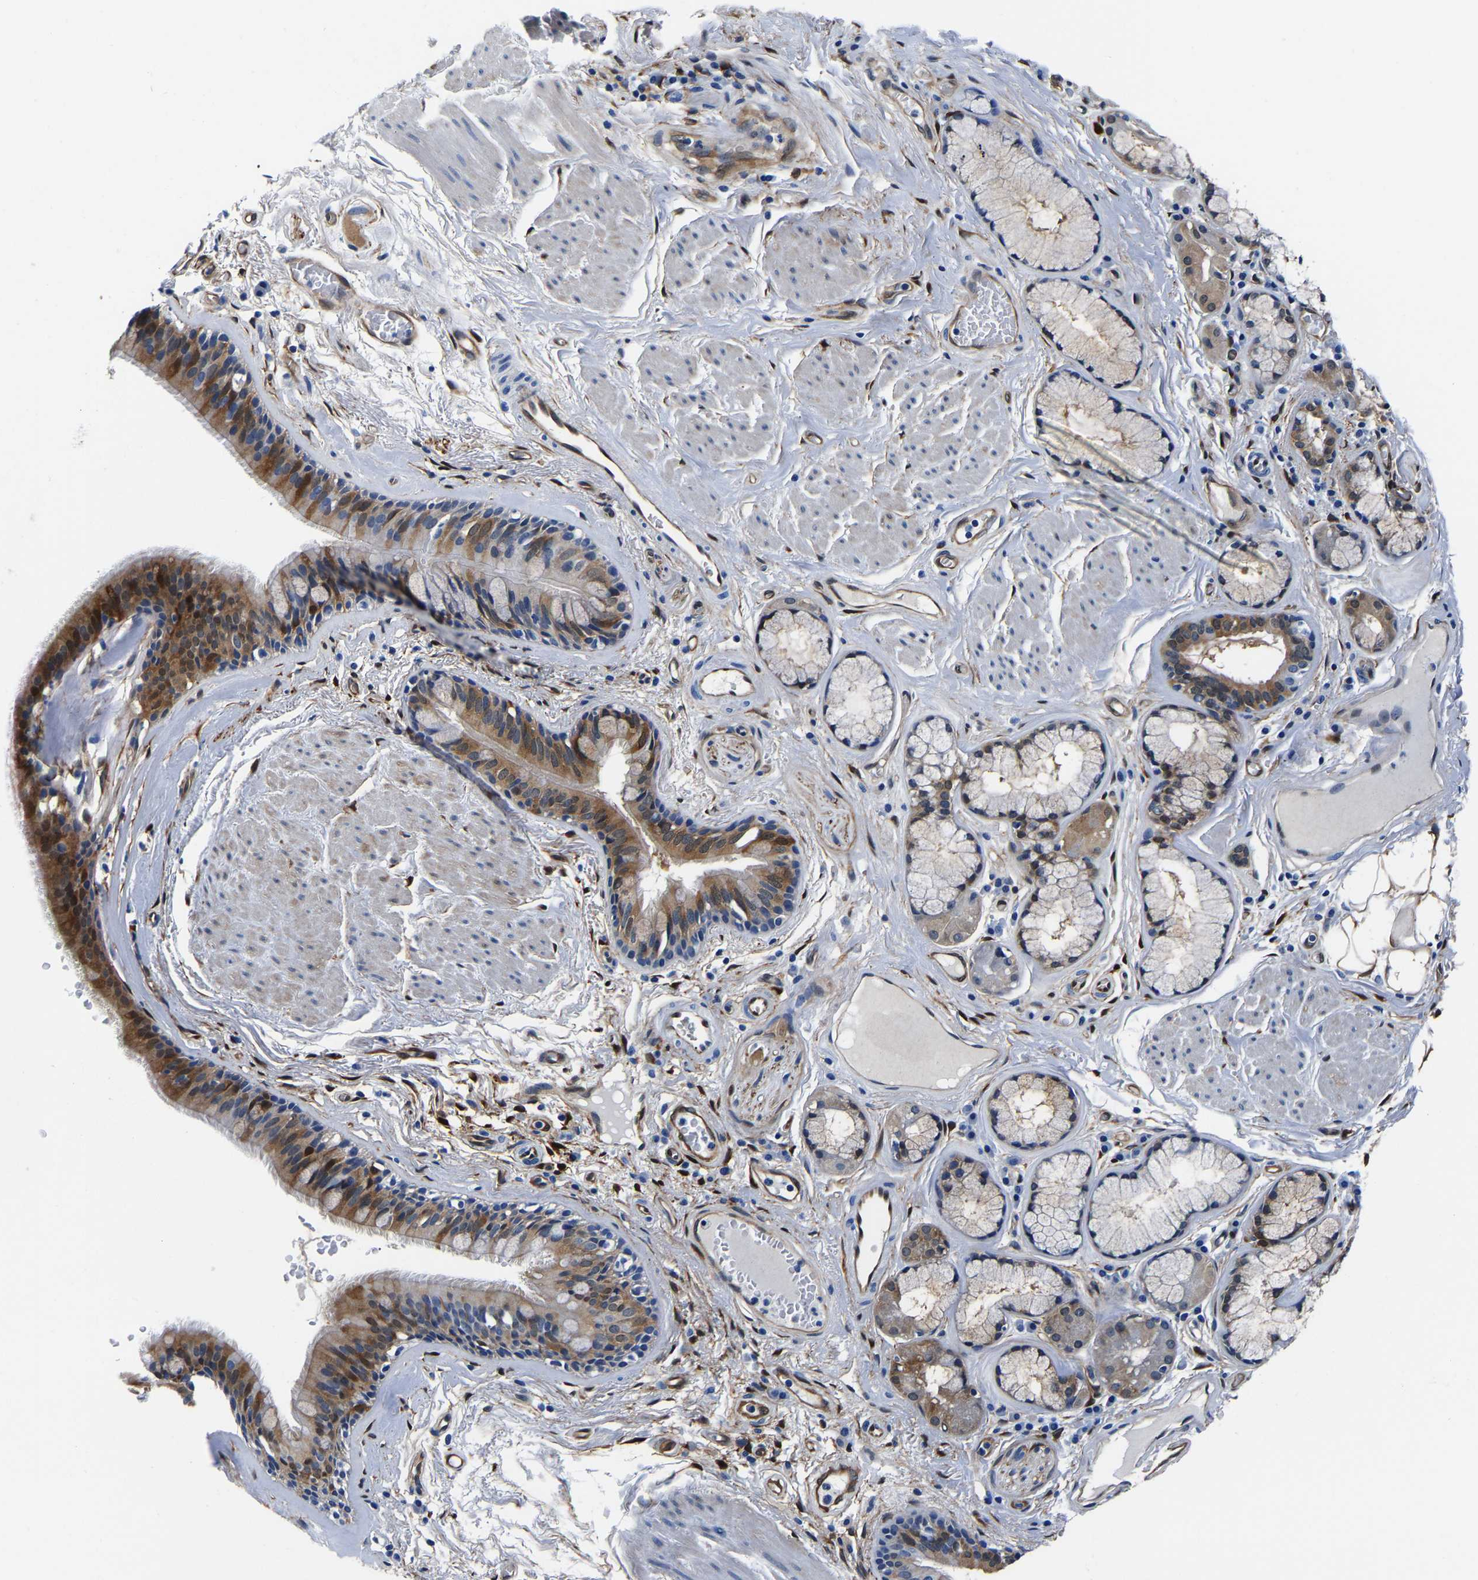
{"staining": {"intensity": "moderate", "quantity": ">75%", "location": "cytoplasmic/membranous,nuclear"}, "tissue": "bronchus", "cell_type": "Respiratory epithelial cells", "image_type": "normal", "snomed": [{"axis": "morphology", "description": "Normal tissue, NOS"}, {"axis": "topography", "description": "Cartilage tissue"}], "caption": "This histopathology image displays immunohistochemistry (IHC) staining of normal human bronchus, with medium moderate cytoplasmic/membranous,nuclear expression in about >75% of respiratory epithelial cells.", "gene": "S100A13", "patient": {"sex": "female", "age": 63}}